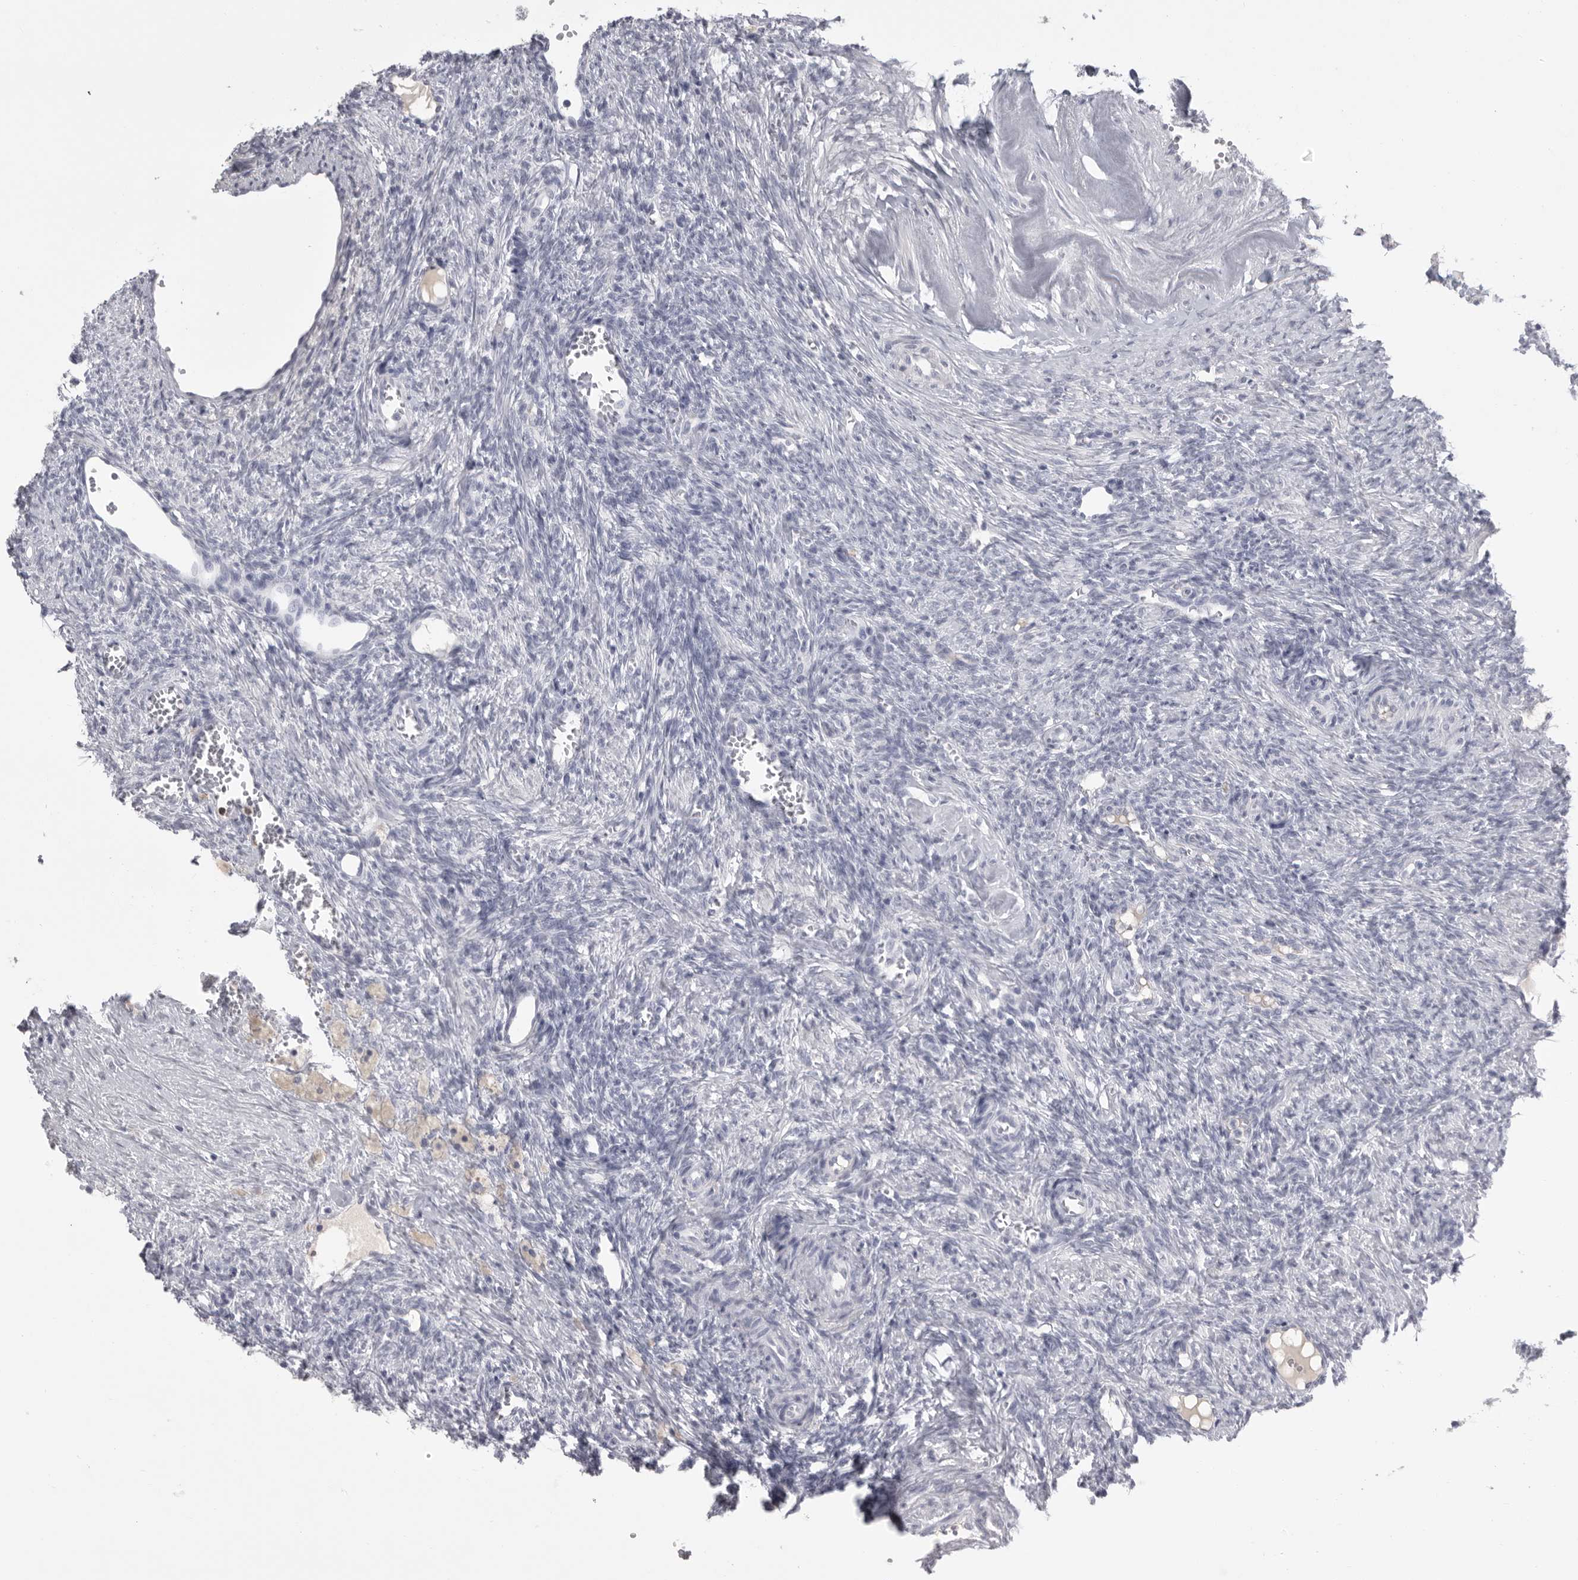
{"staining": {"intensity": "negative", "quantity": "none", "location": "none"}, "tissue": "ovary", "cell_type": "Follicle cells", "image_type": "normal", "snomed": [{"axis": "morphology", "description": "Normal tissue, NOS"}, {"axis": "topography", "description": "Ovary"}], "caption": "Protein analysis of unremarkable ovary reveals no significant positivity in follicle cells.", "gene": "GNLY", "patient": {"sex": "female", "age": 41}}